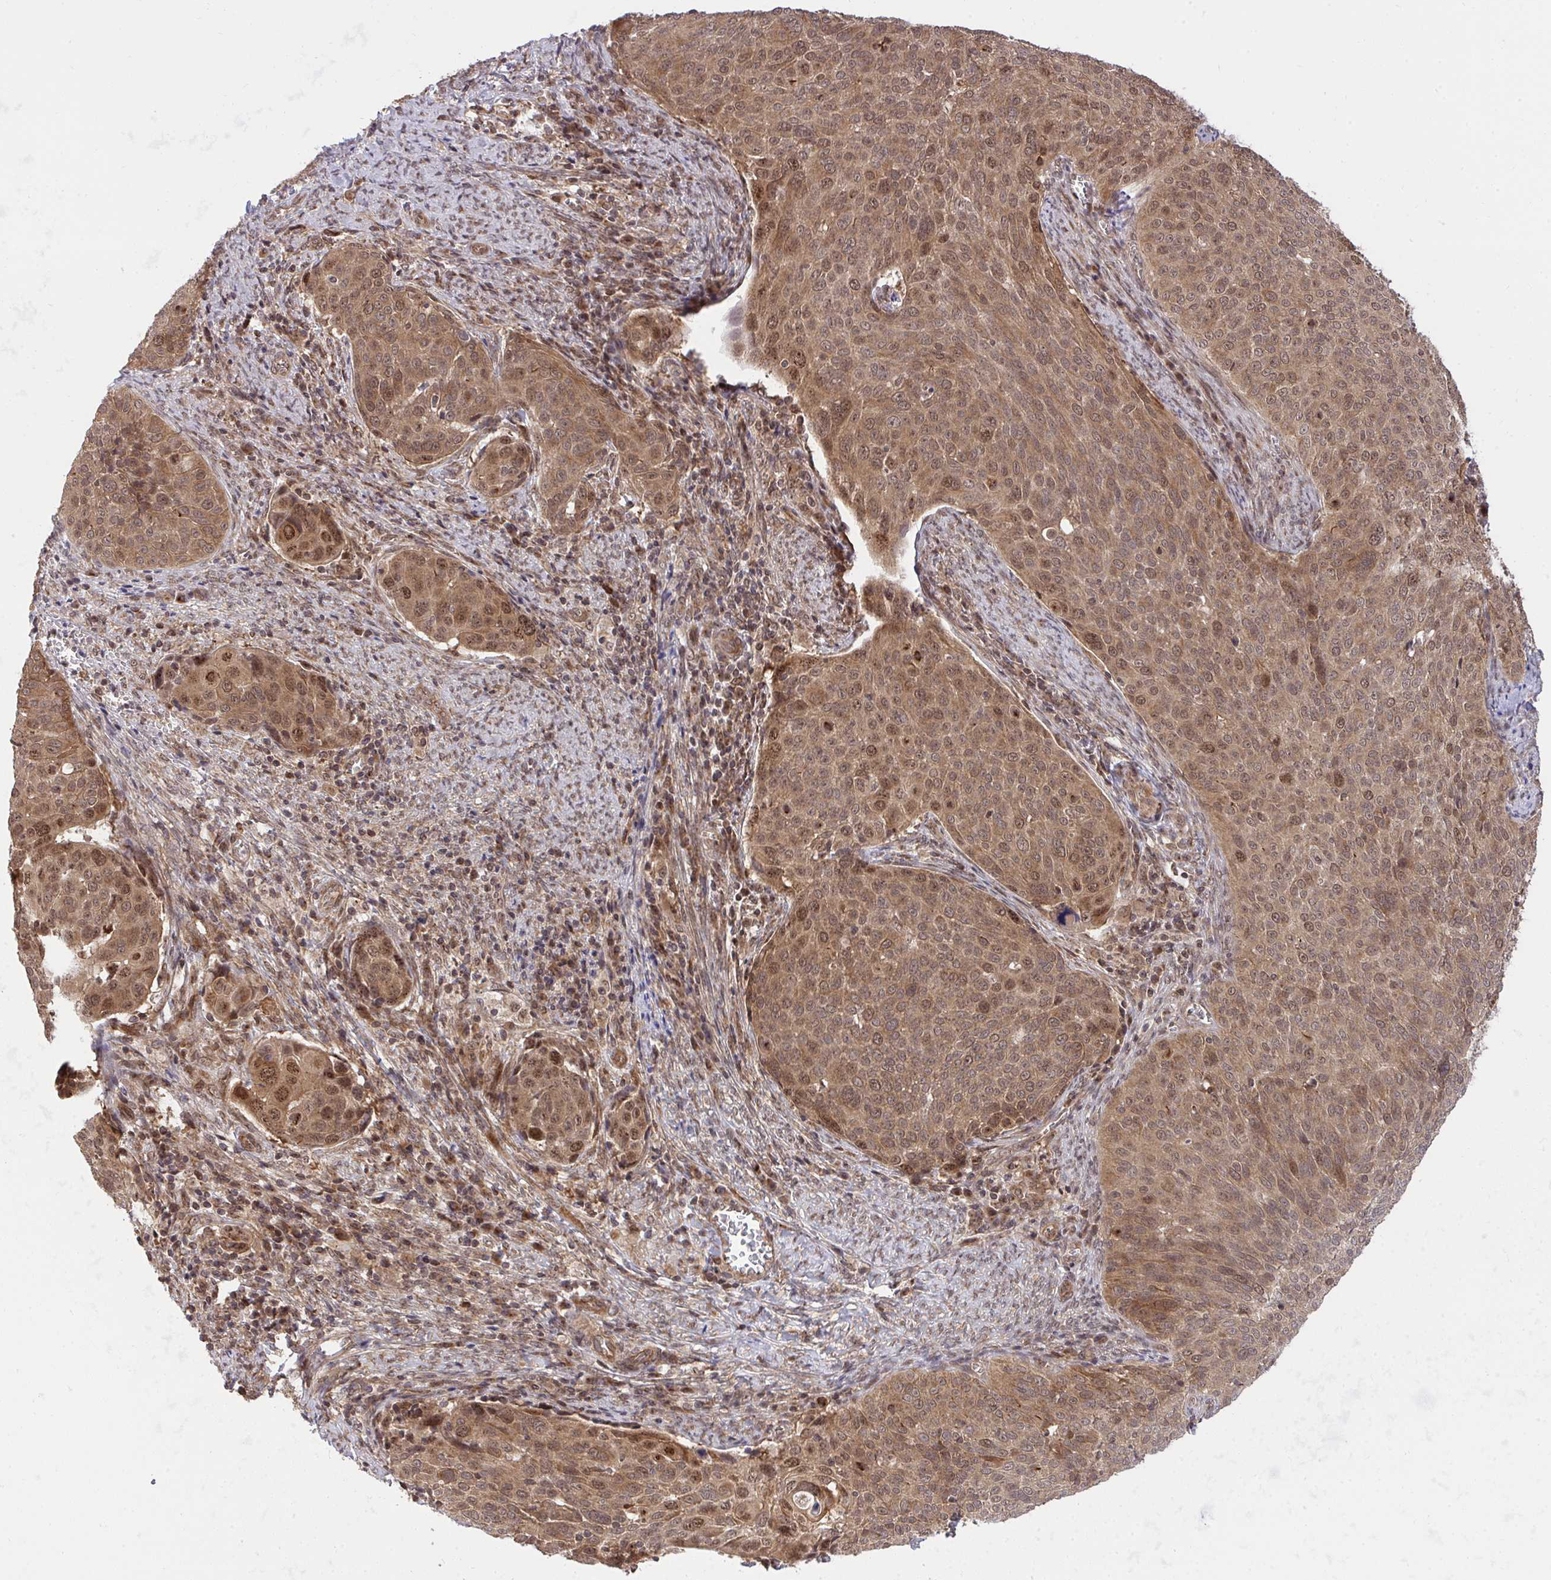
{"staining": {"intensity": "moderate", "quantity": ">75%", "location": "cytoplasmic/membranous,nuclear"}, "tissue": "cervical cancer", "cell_type": "Tumor cells", "image_type": "cancer", "snomed": [{"axis": "morphology", "description": "Squamous cell carcinoma, NOS"}, {"axis": "topography", "description": "Cervix"}], "caption": "Protein positivity by immunohistochemistry reveals moderate cytoplasmic/membranous and nuclear positivity in approximately >75% of tumor cells in cervical cancer.", "gene": "ERI1", "patient": {"sex": "female", "age": 39}}